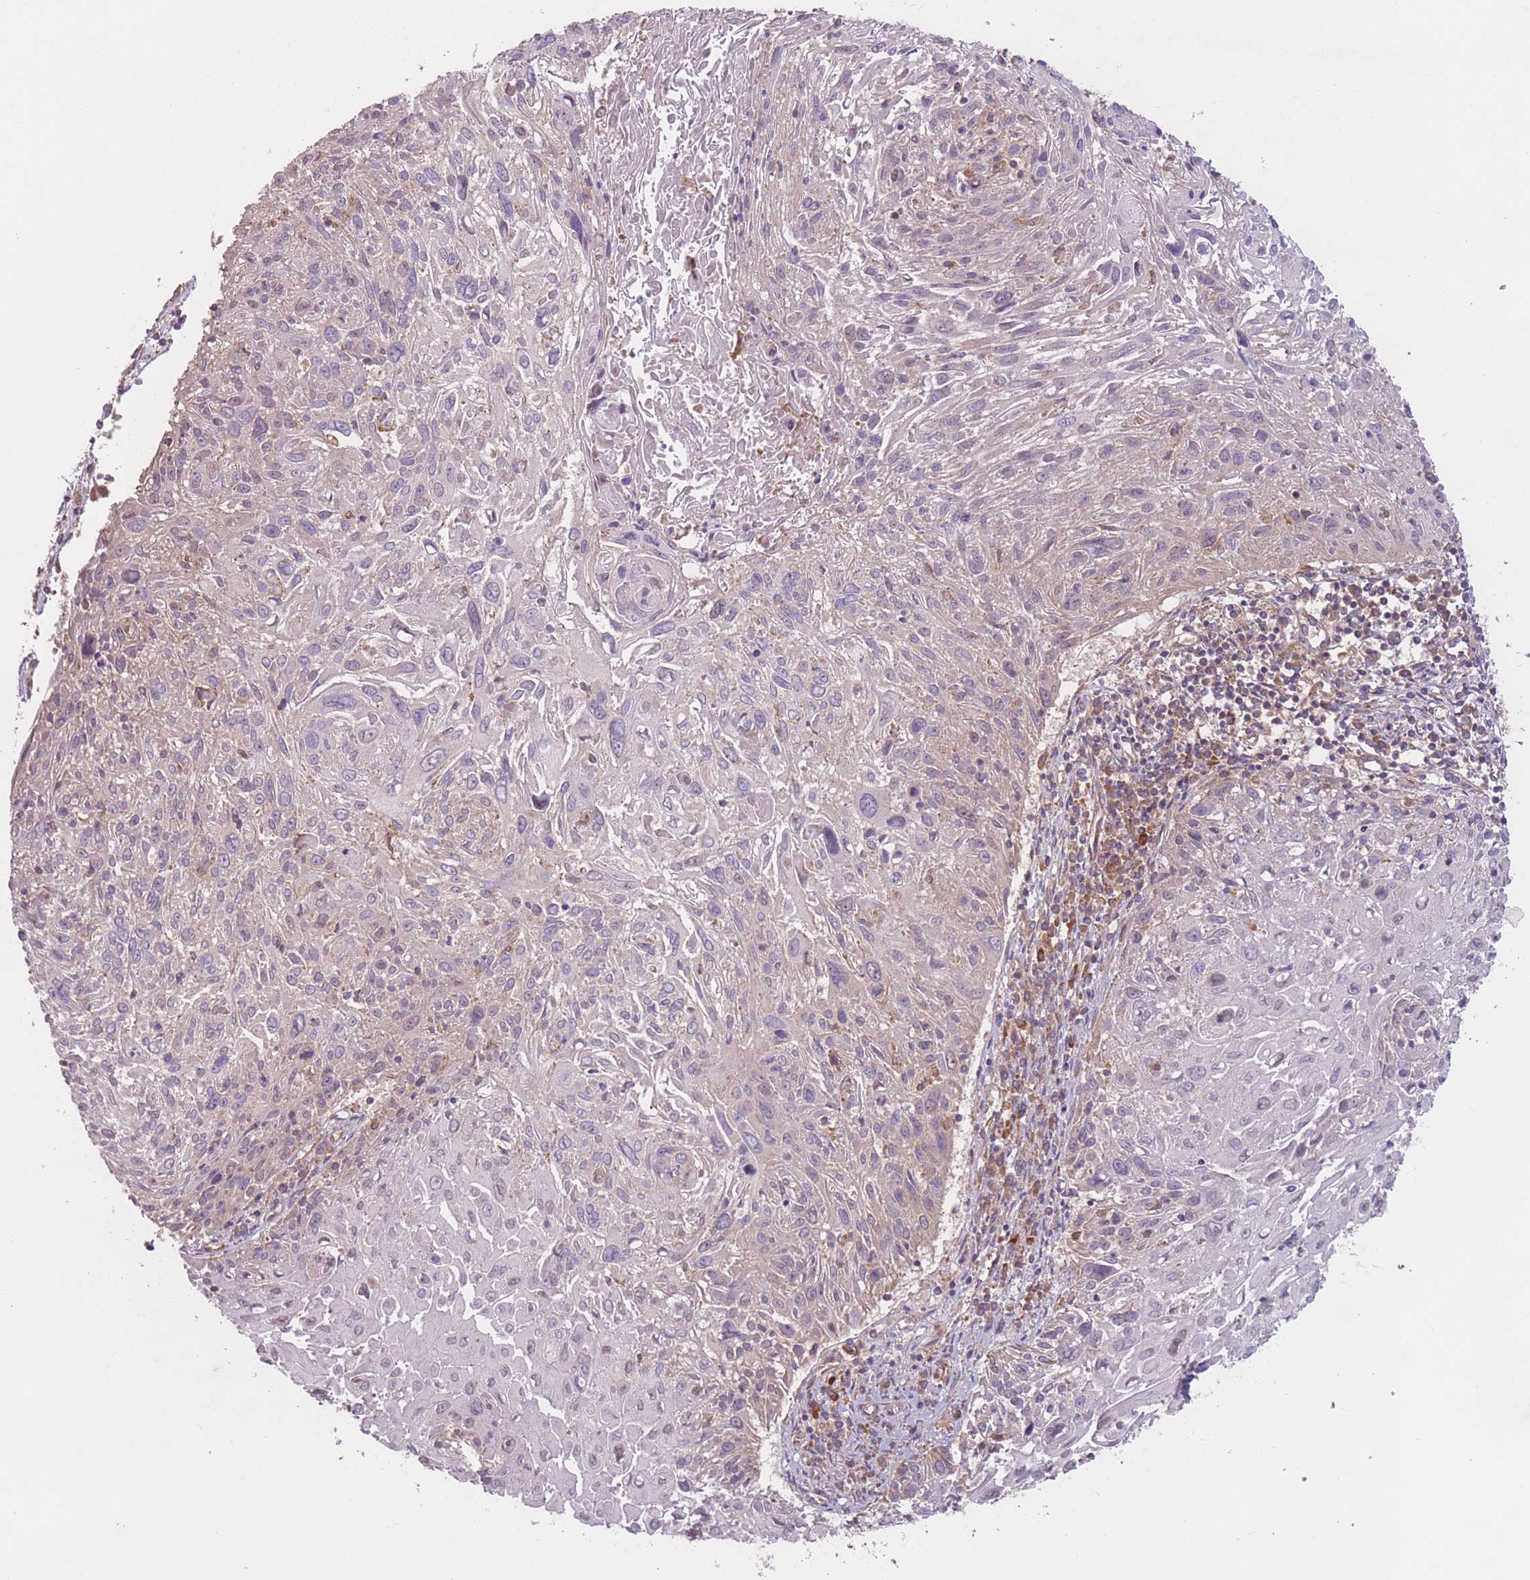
{"staining": {"intensity": "negative", "quantity": "none", "location": "none"}, "tissue": "cervical cancer", "cell_type": "Tumor cells", "image_type": "cancer", "snomed": [{"axis": "morphology", "description": "Squamous cell carcinoma, NOS"}, {"axis": "topography", "description": "Cervix"}], "caption": "Cervical cancer (squamous cell carcinoma) was stained to show a protein in brown. There is no significant expression in tumor cells.", "gene": "WASHC2A", "patient": {"sex": "female", "age": 51}}